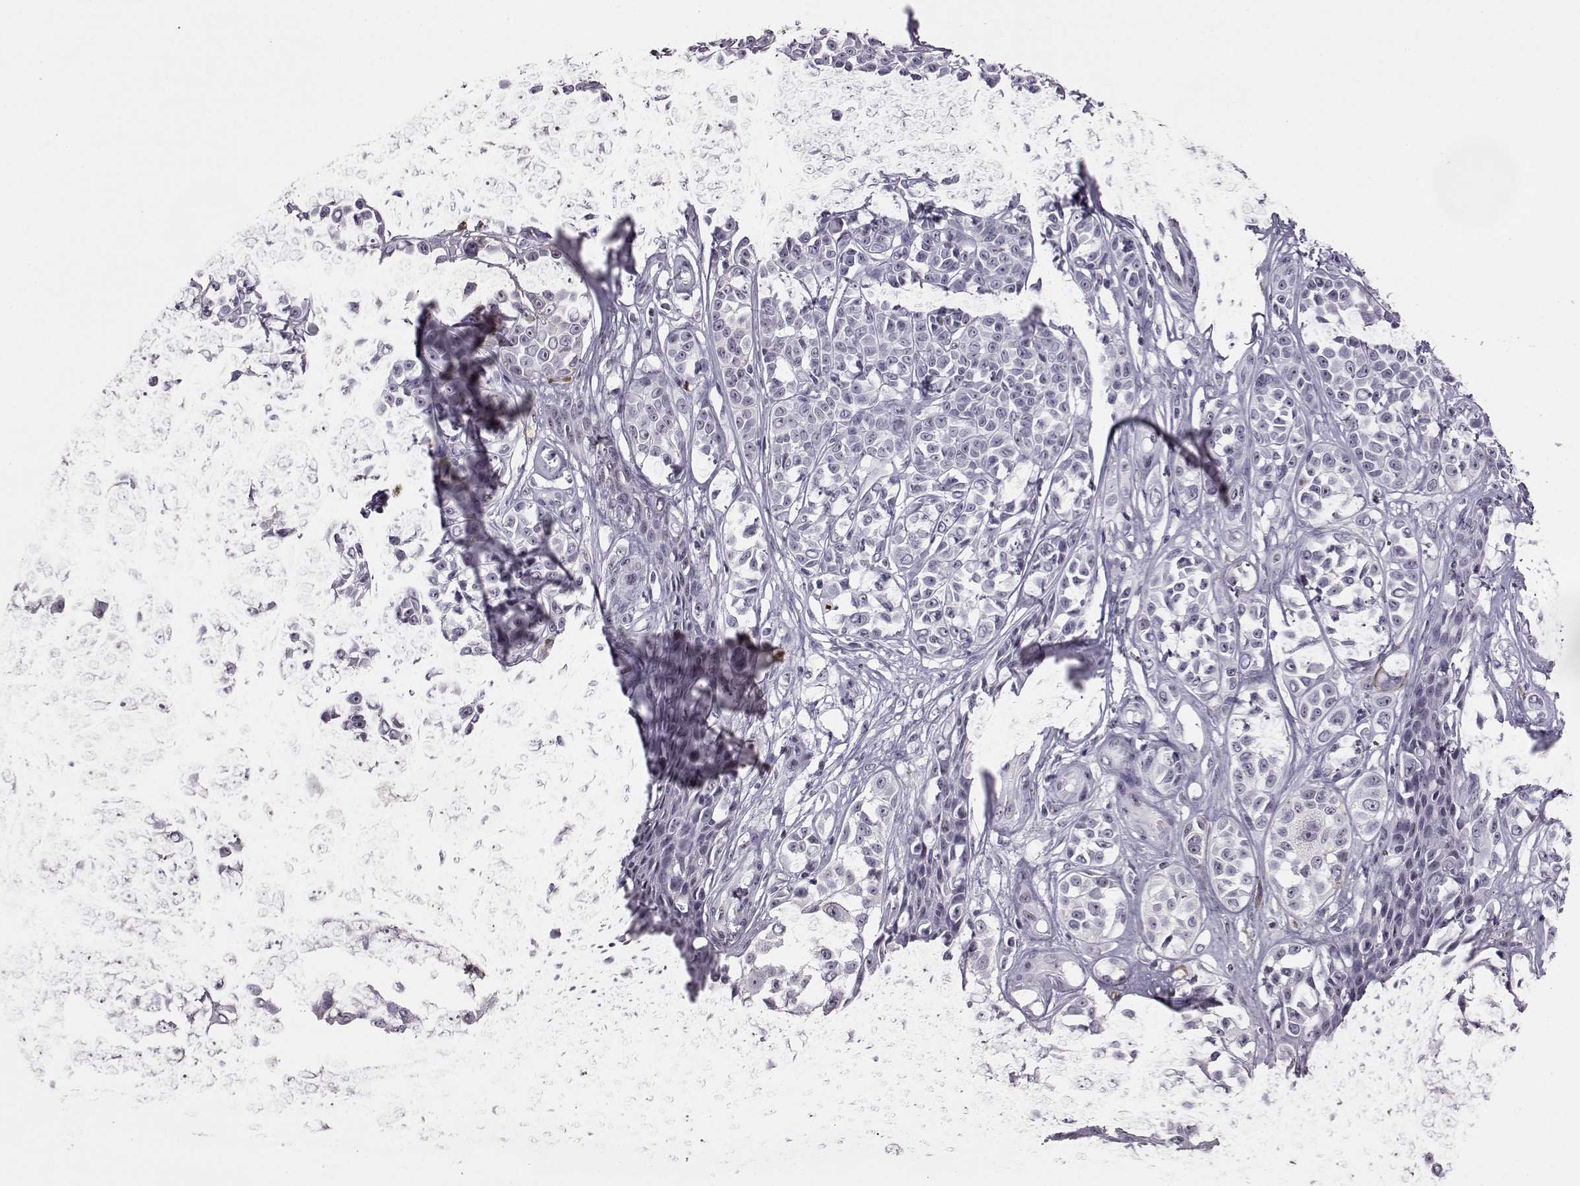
{"staining": {"intensity": "negative", "quantity": "none", "location": "none"}, "tissue": "melanoma", "cell_type": "Tumor cells", "image_type": "cancer", "snomed": [{"axis": "morphology", "description": "Malignant melanoma, NOS"}, {"axis": "topography", "description": "Skin"}], "caption": "Tumor cells are negative for protein expression in human malignant melanoma.", "gene": "ADGRG2", "patient": {"sex": "female", "age": 90}}